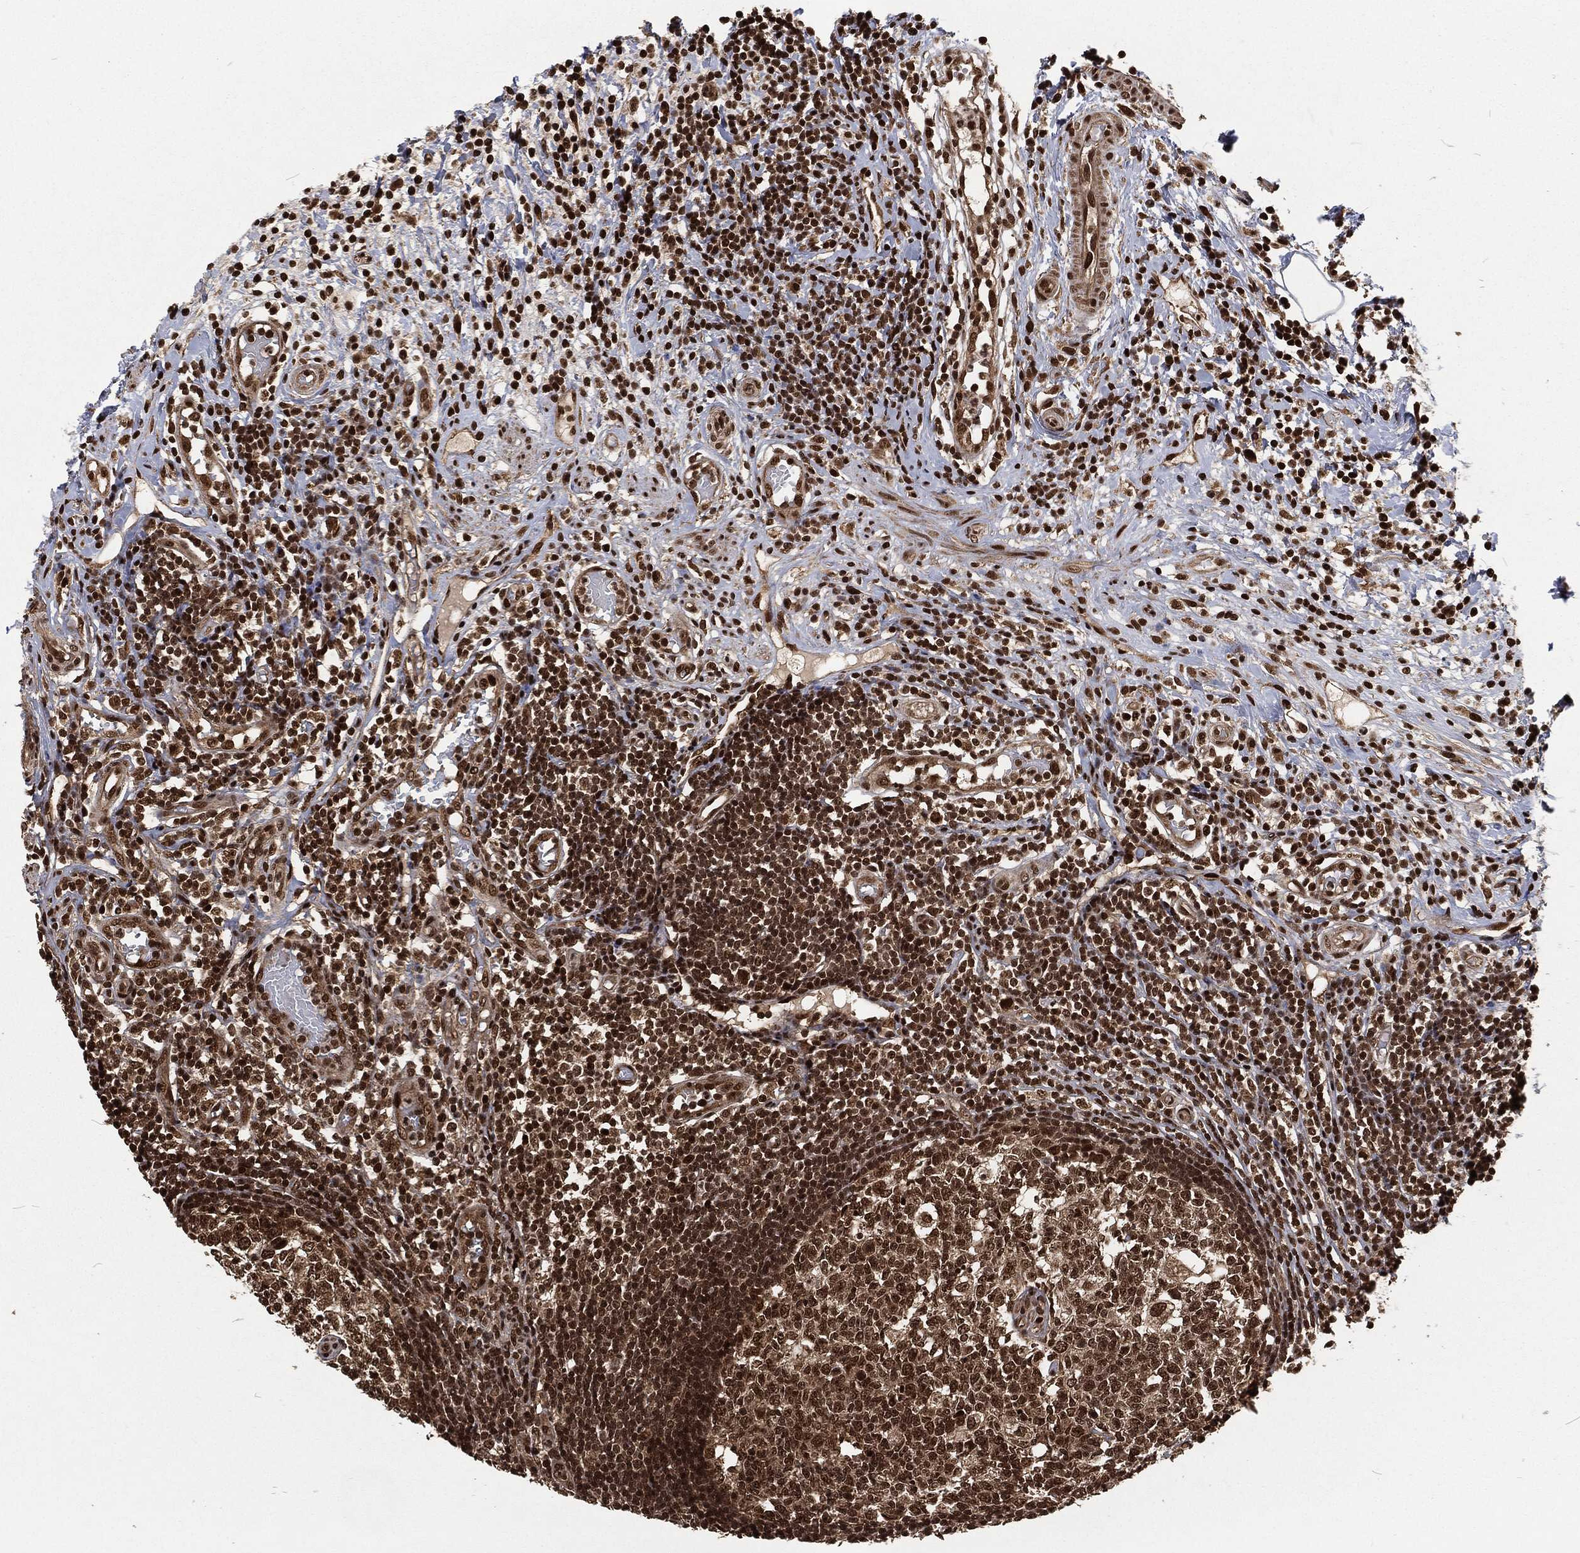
{"staining": {"intensity": "strong", "quantity": "25%-75%", "location": "cytoplasmic/membranous,nuclear"}, "tissue": "appendix", "cell_type": "Glandular cells", "image_type": "normal", "snomed": [{"axis": "morphology", "description": "Normal tissue, NOS"}, {"axis": "morphology", "description": "Inflammation, NOS"}, {"axis": "topography", "description": "Appendix"}], "caption": "Strong cytoplasmic/membranous,nuclear protein staining is appreciated in about 25%-75% of glandular cells in appendix. (Brightfield microscopy of DAB IHC at high magnification).", "gene": "NGRN", "patient": {"sex": "male", "age": 16}}